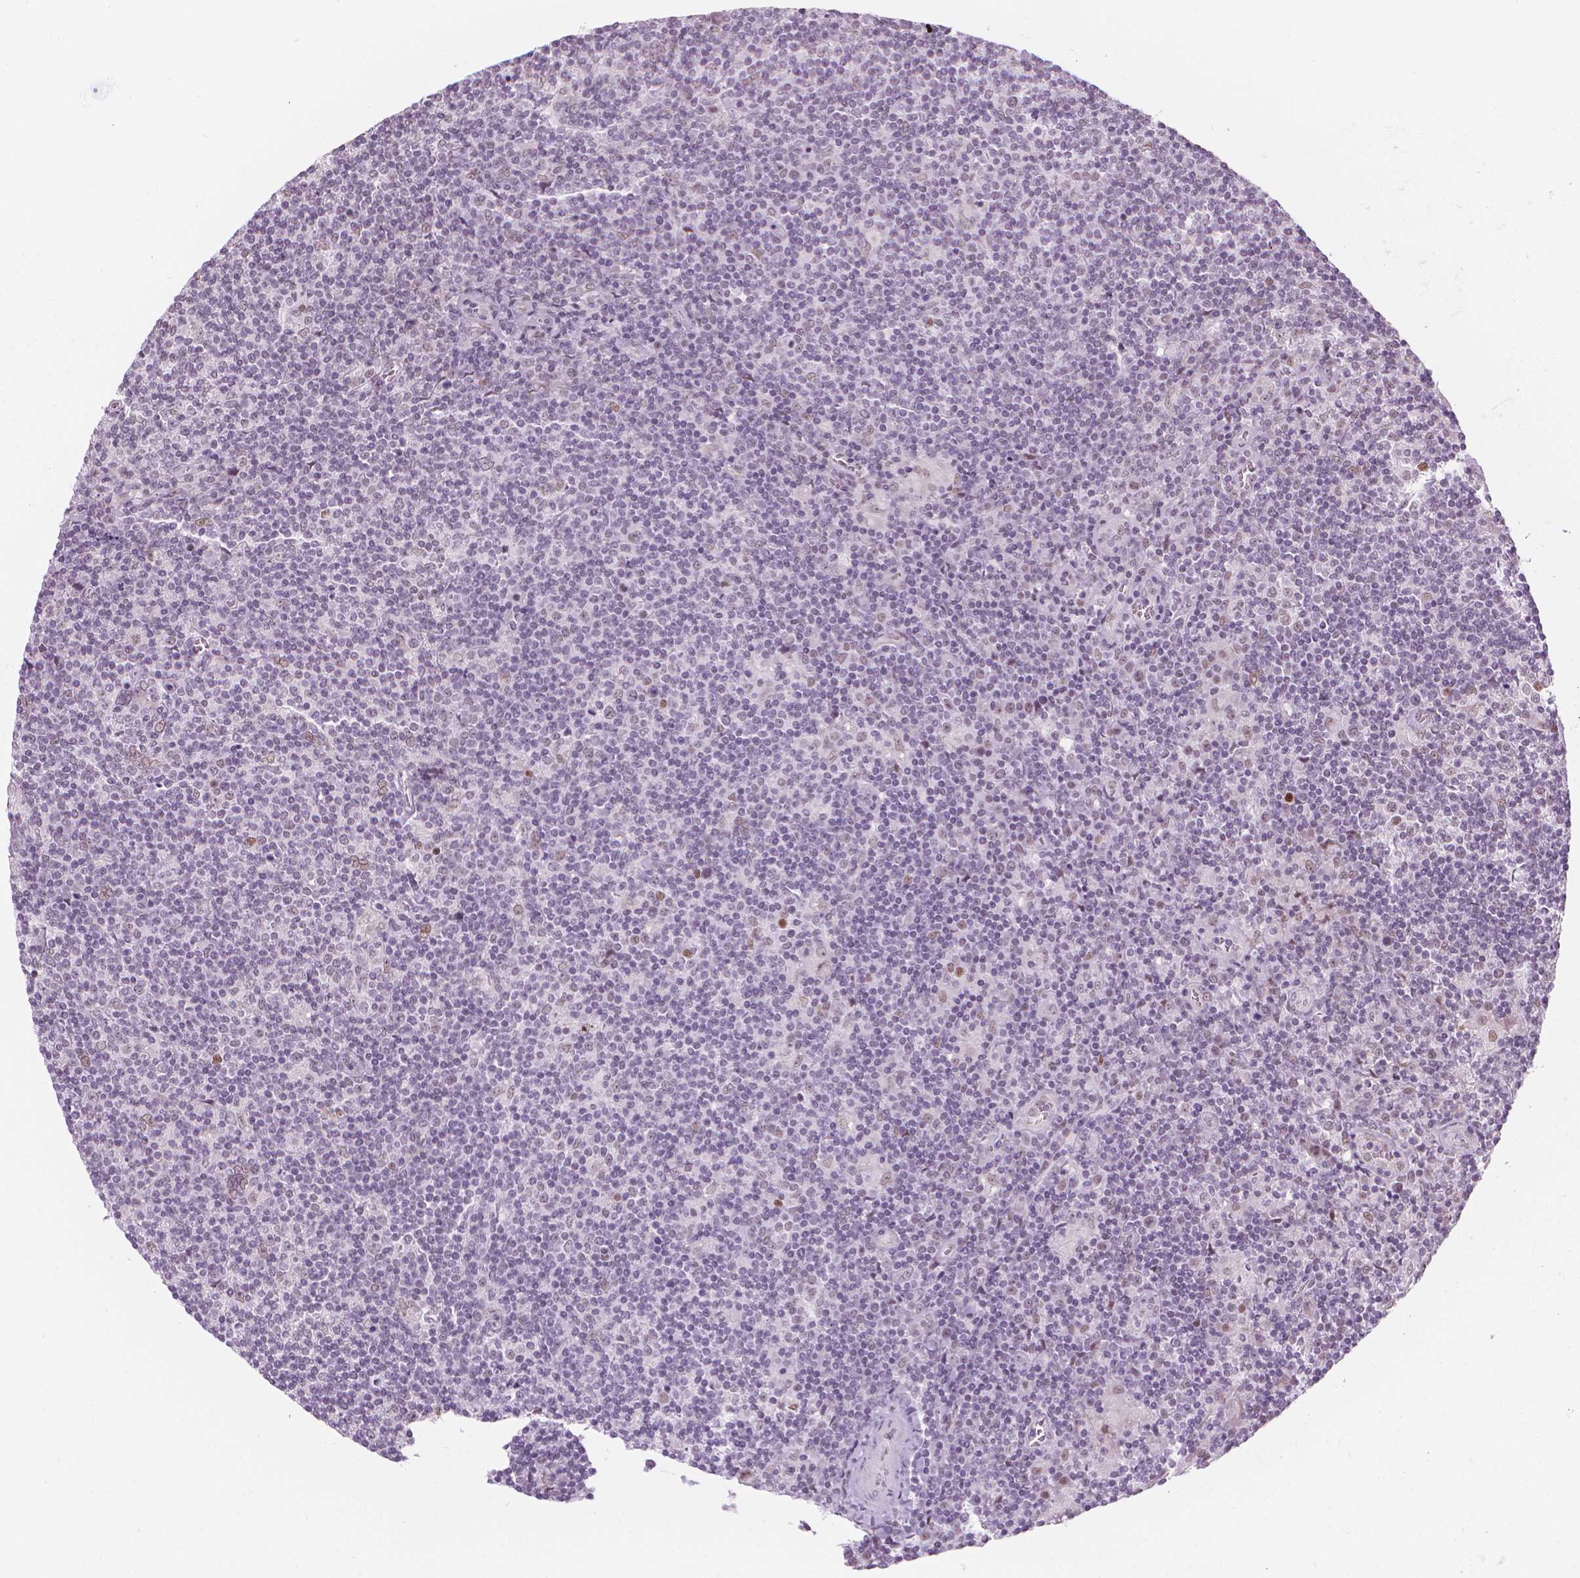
{"staining": {"intensity": "negative", "quantity": "none", "location": "none"}, "tissue": "lymphoma", "cell_type": "Tumor cells", "image_type": "cancer", "snomed": [{"axis": "morphology", "description": "Hodgkin's disease, NOS"}, {"axis": "topography", "description": "Lymph node"}], "caption": "A histopathology image of human Hodgkin's disease is negative for staining in tumor cells.", "gene": "CDKN1C", "patient": {"sex": "male", "age": 40}}